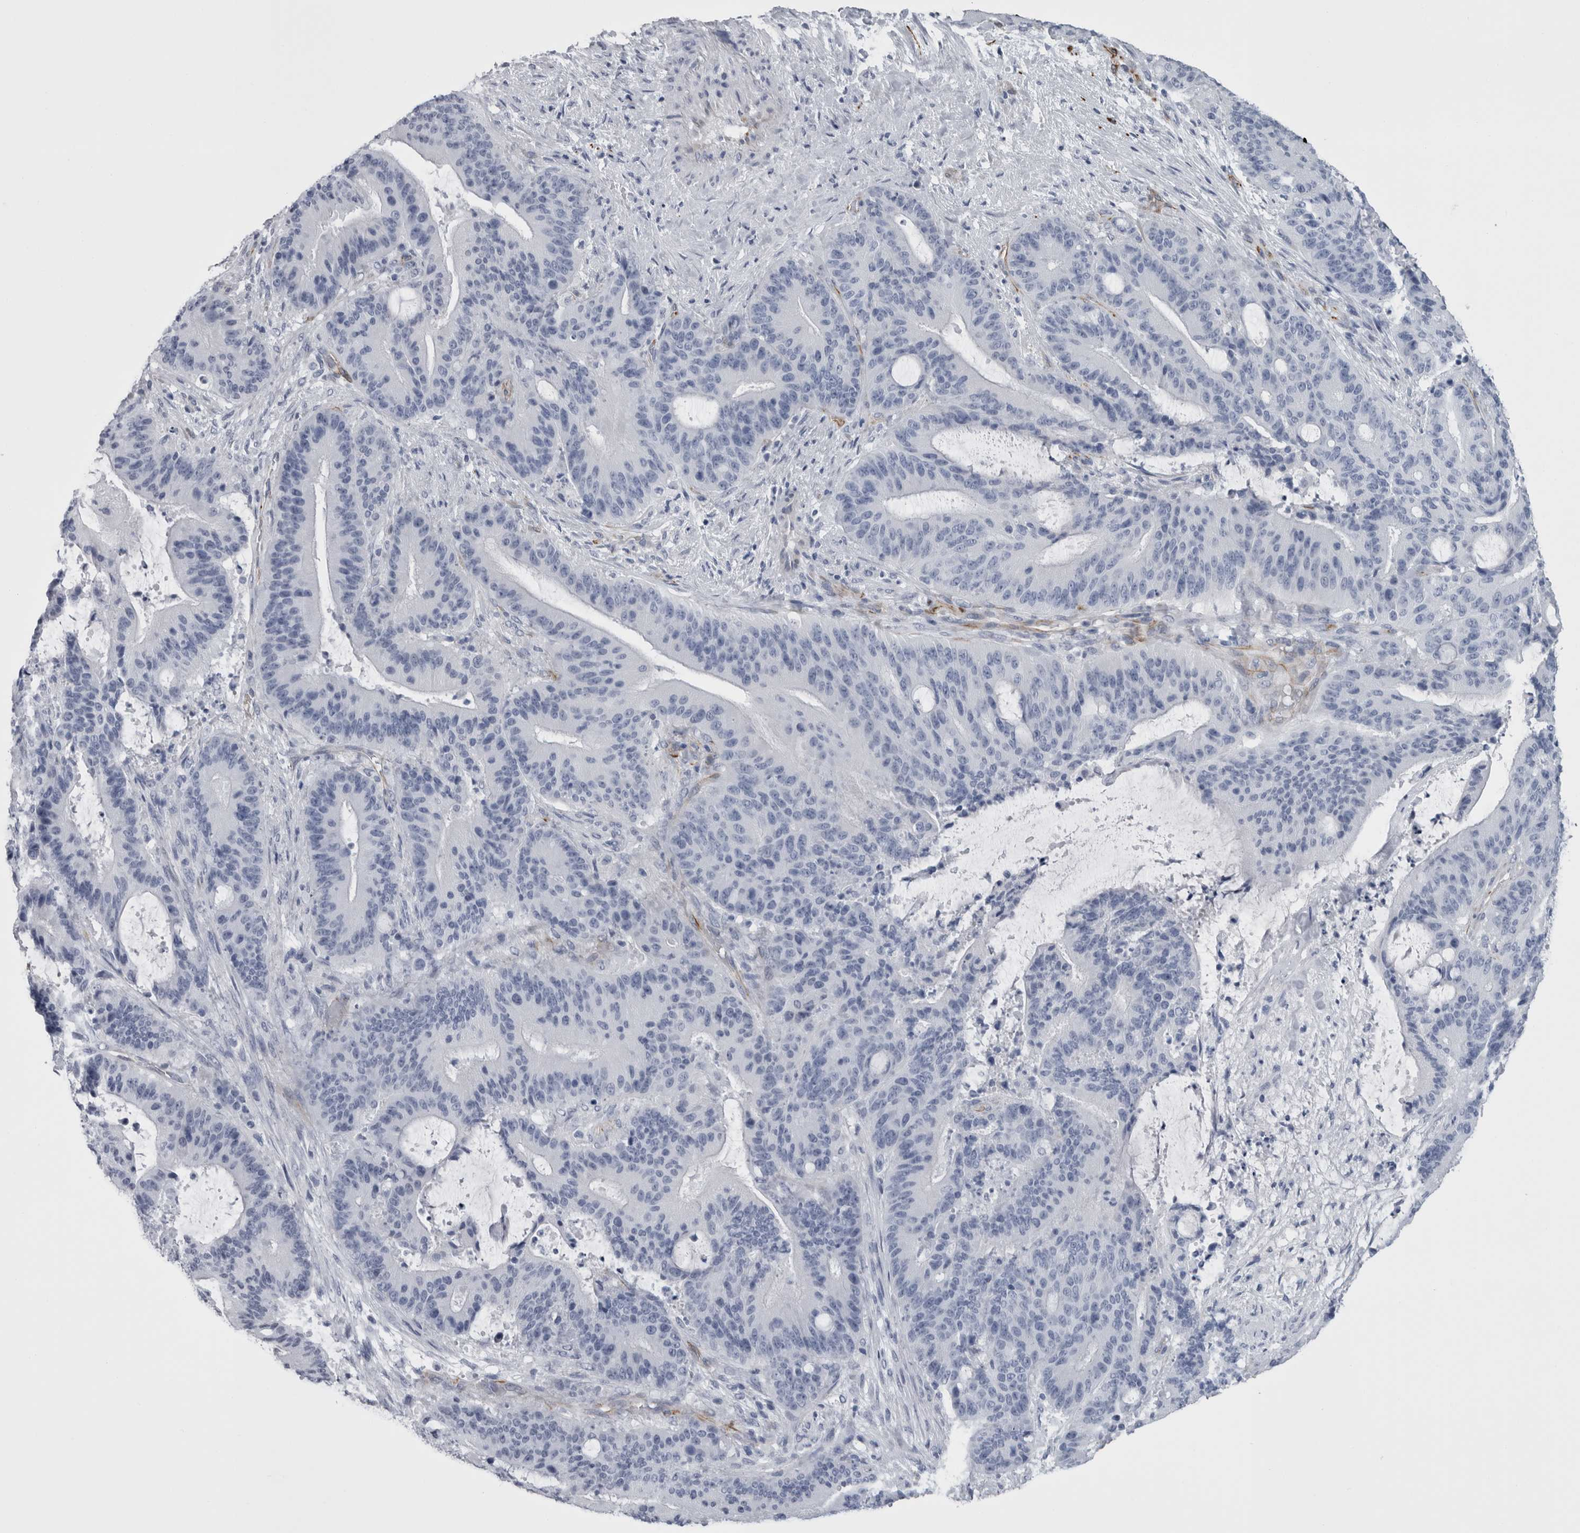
{"staining": {"intensity": "negative", "quantity": "none", "location": "none"}, "tissue": "liver cancer", "cell_type": "Tumor cells", "image_type": "cancer", "snomed": [{"axis": "morphology", "description": "Normal tissue, NOS"}, {"axis": "morphology", "description": "Cholangiocarcinoma"}, {"axis": "topography", "description": "Liver"}, {"axis": "topography", "description": "Peripheral nerve tissue"}], "caption": "IHC image of neoplastic tissue: liver cancer (cholangiocarcinoma) stained with DAB shows no significant protein positivity in tumor cells.", "gene": "VWDE", "patient": {"sex": "female", "age": 73}}